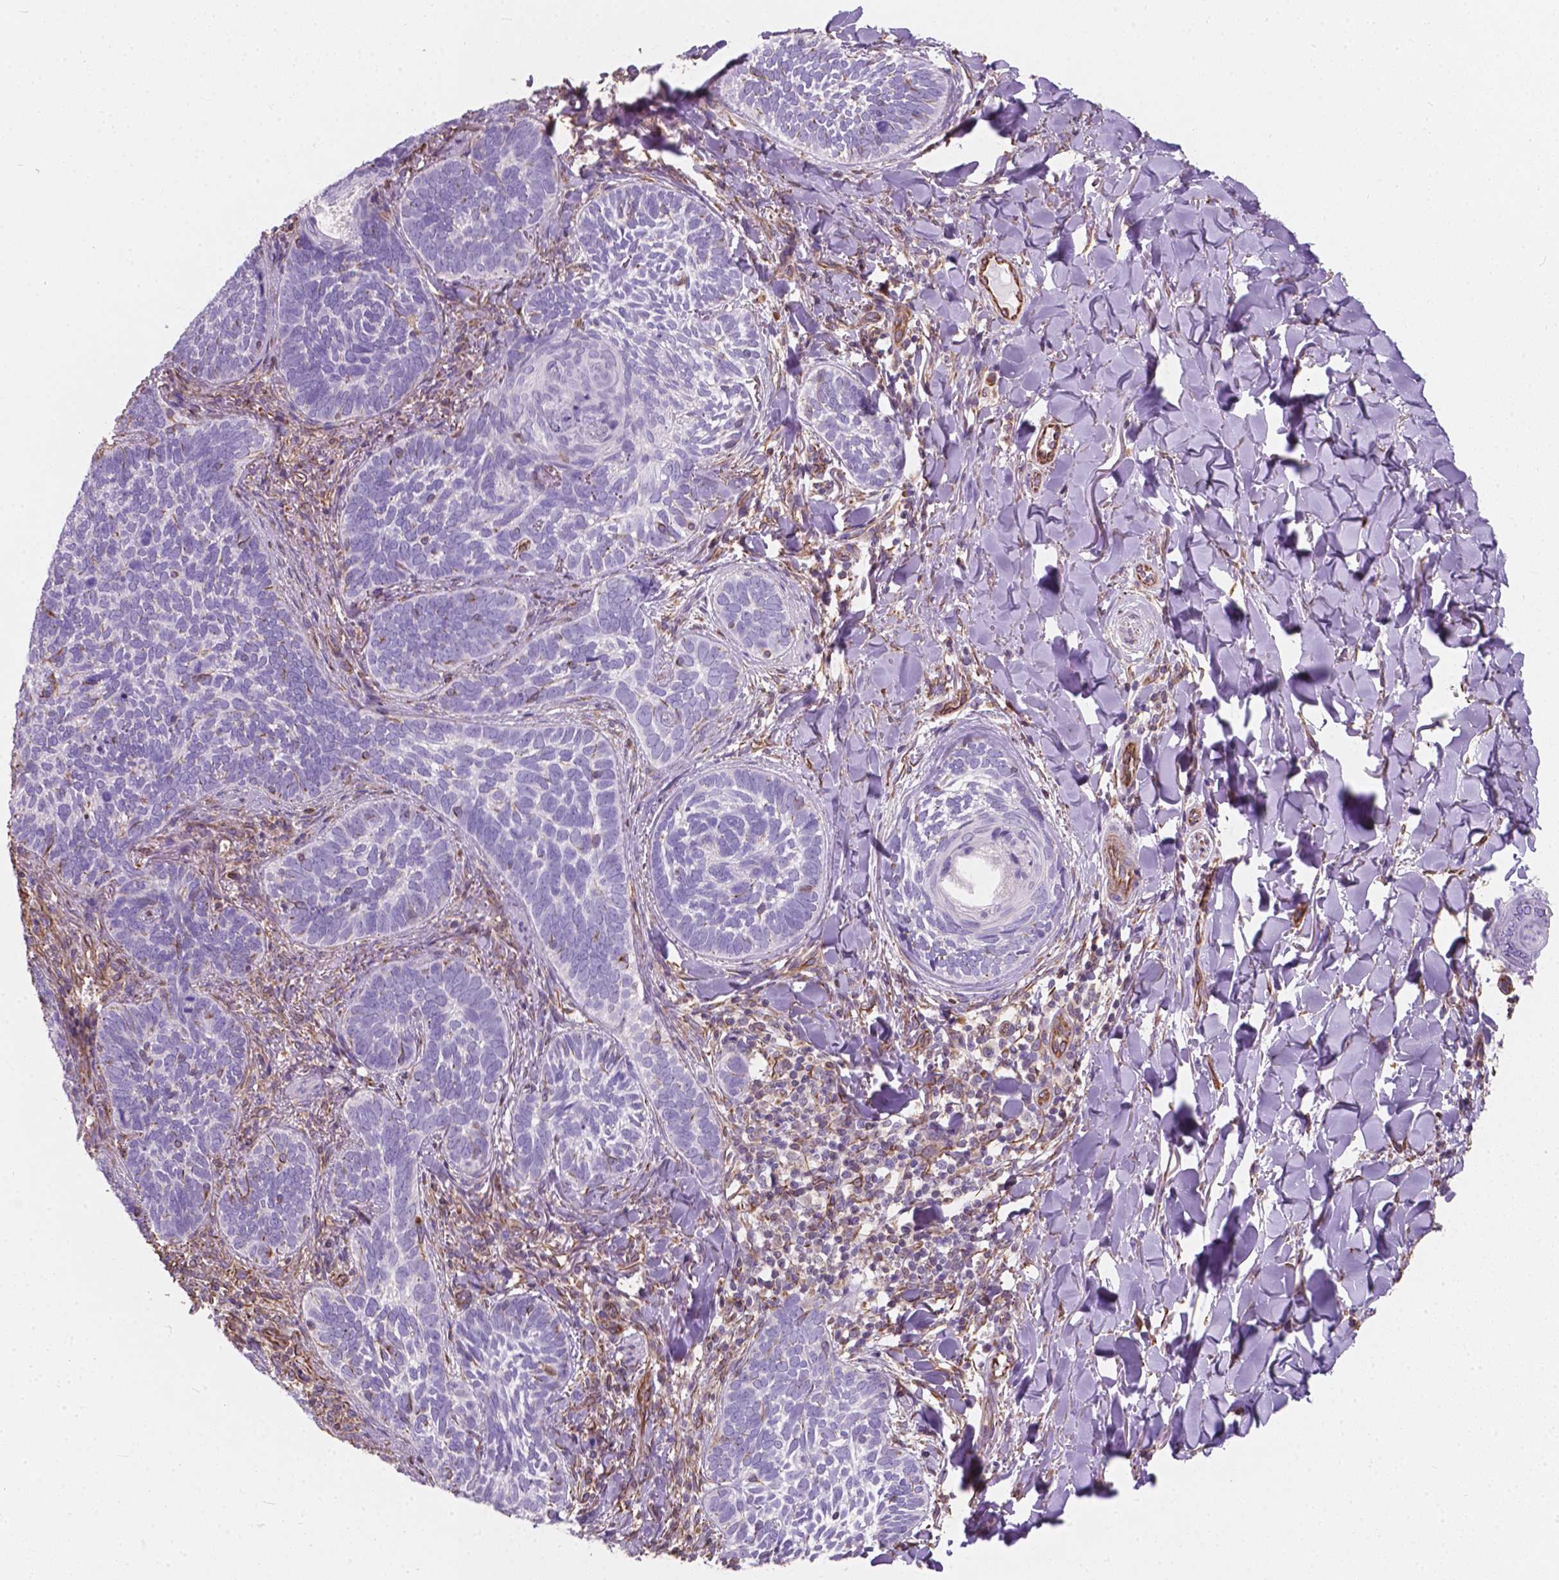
{"staining": {"intensity": "negative", "quantity": "none", "location": "none"}, "tissue": "skin cancer", "cell_type": "Tumor cells", "image_type": "cancer", "snomed": [{"axis": "morphology", "description": "Normal tissue, NOS"}, {"axis": "morphology", "description": "Basal cell carcinoma"}, {"axis": "topography", "description": "Skin"}], "caption": "Basal cell carcinoma (skin) was stained to show a protein in brown. There is no significant staining in tumor cells. (DAB immunohistochemistry, high magnification).", "gene": "AMOT", "patient": {"sex": "male", "age": 46}}